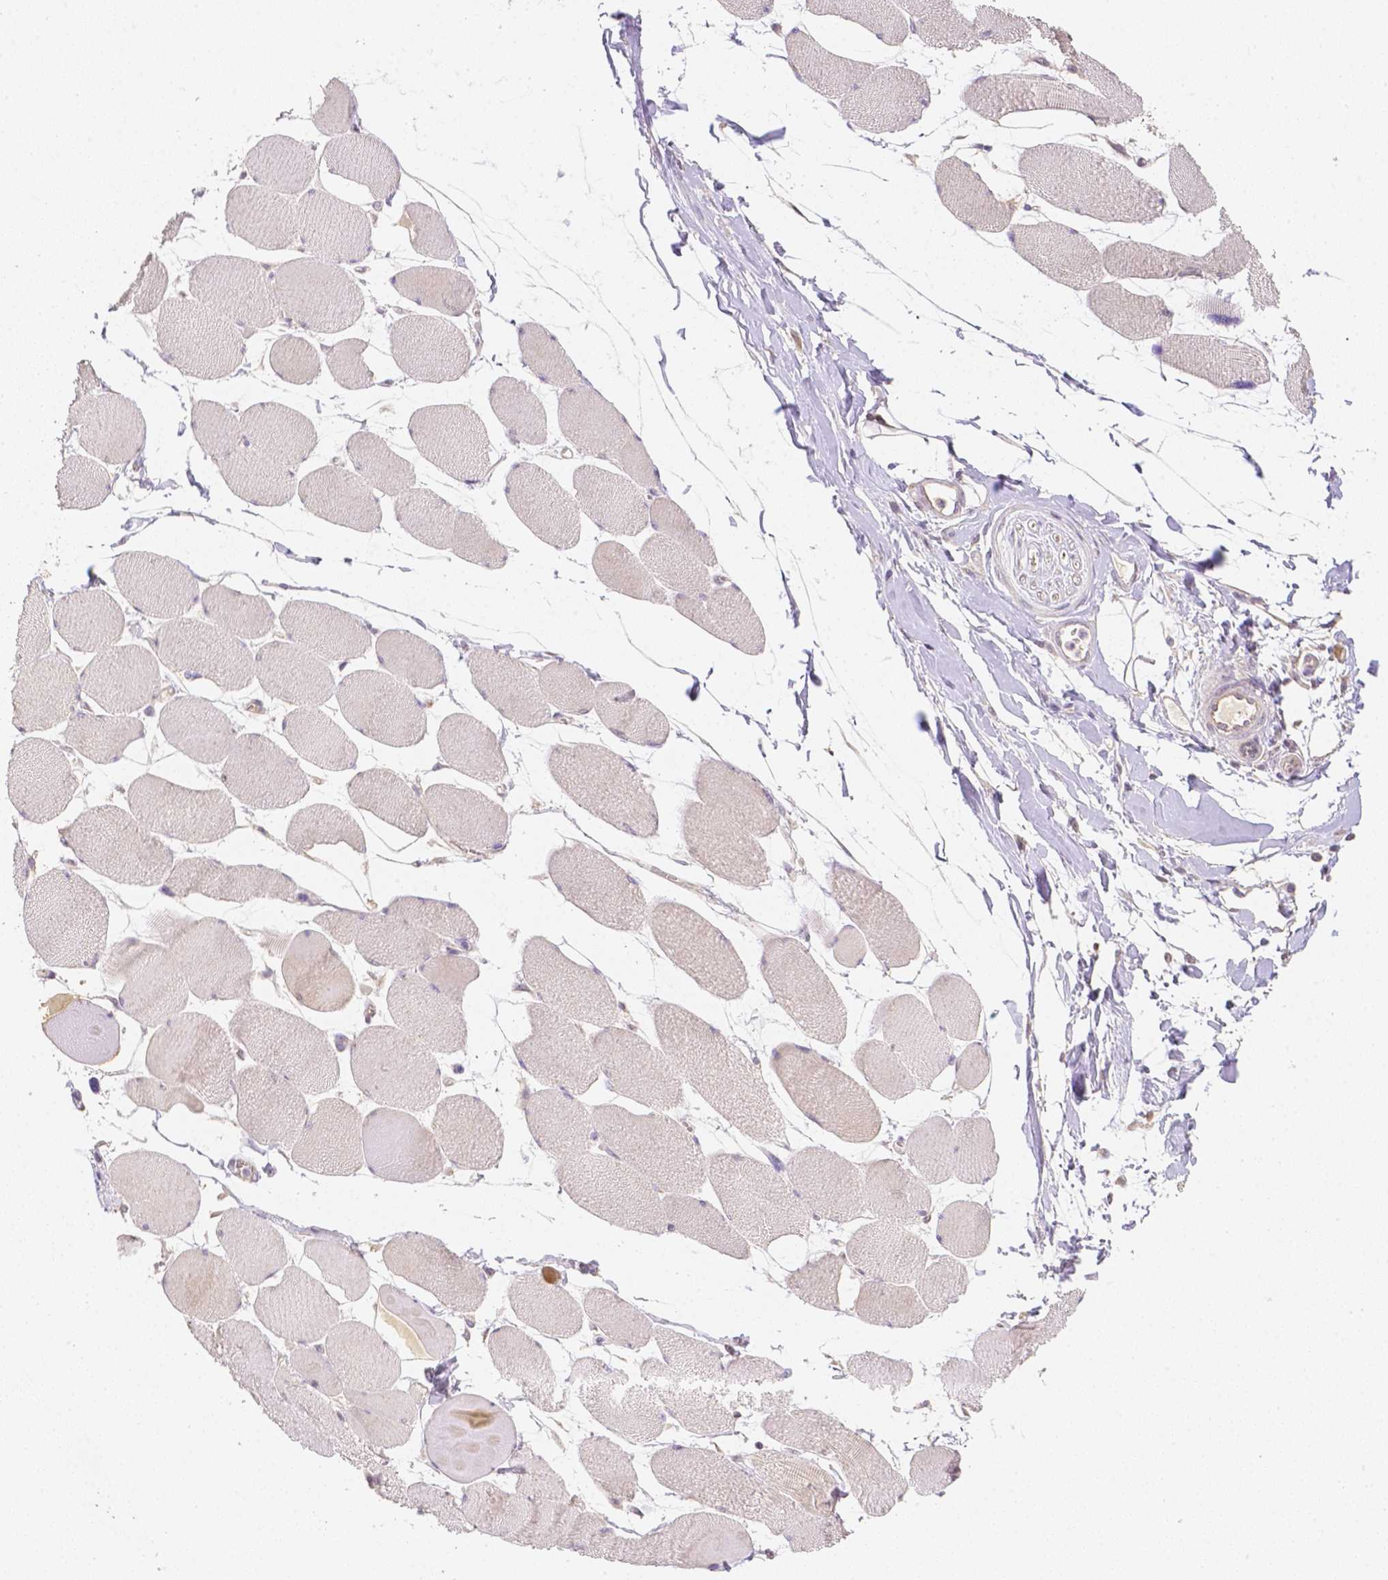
{"staining": {"intensity": "moderate", "quantity": "<25%", "location": "cytoplasmic/membranous"}, "tissue": "skeletal muscle", "cell_type": "Myocytes", "image_type": "normal", "snomed": [{"axis": "morphology", "description": "Normal tissue, NOS"}, {"axis": "topography", "description": "Skeletal muscle"}], "caption": "DAB (3,3'-diaminobenzidine) immunohistochemical staining of normal human skeletal muscle shows moderate cytoplasmic/membranous protein staining in about <25% of myocytes.", "gene": "C10orf67", "patient": {"sex": "female", "age": 75}}